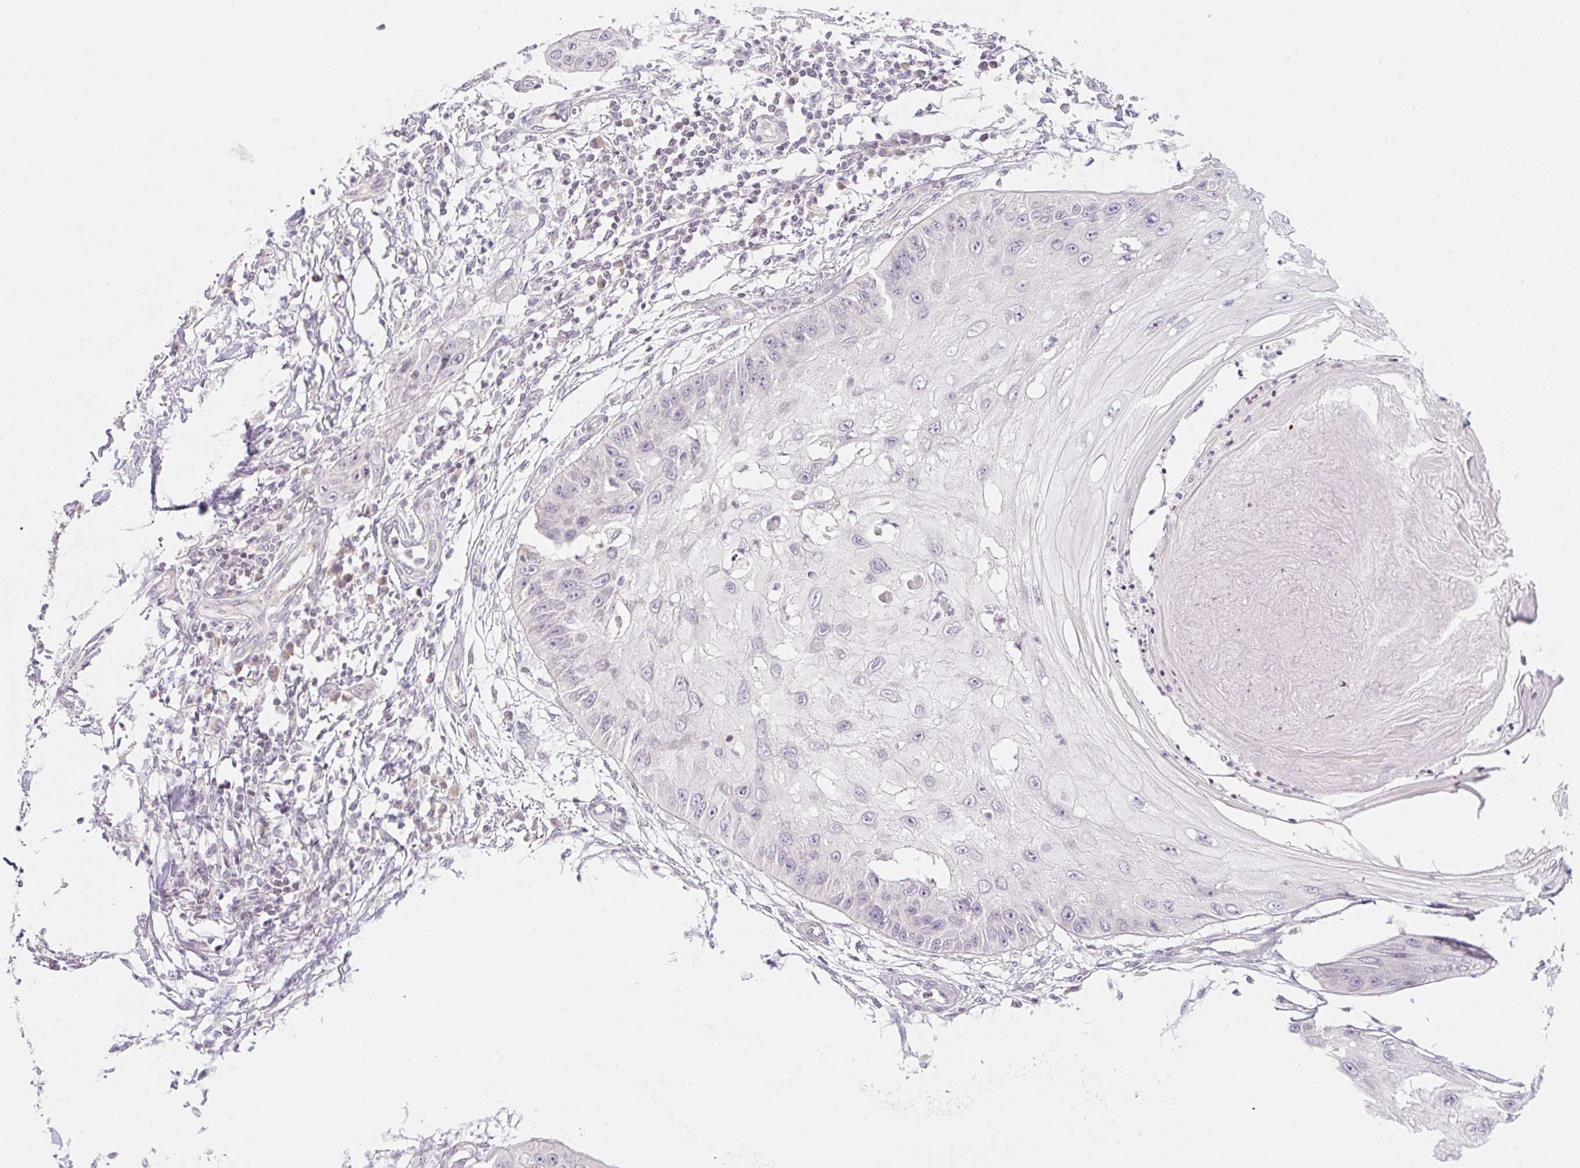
{"staining": {"intensity": "negative", "quantity": "none", "location": "none"}, "tissue": "skin cancer", "cell_type": "Tumor cells", "image_type": "cancer", "snomed": [{"axis": "morphology", "description": "Squamous cell carcinoma, NOS"}, {"axis": "topography", "description": "Skin"}], "caption": "Immunohistochemical staining of squamous cell carcinoma (skin) reveals no significant positivity in tumor cells. Nuclei are stained in blue.", "gene": "CASKIN1", "patient": {"sex": "male", "age": 70}}